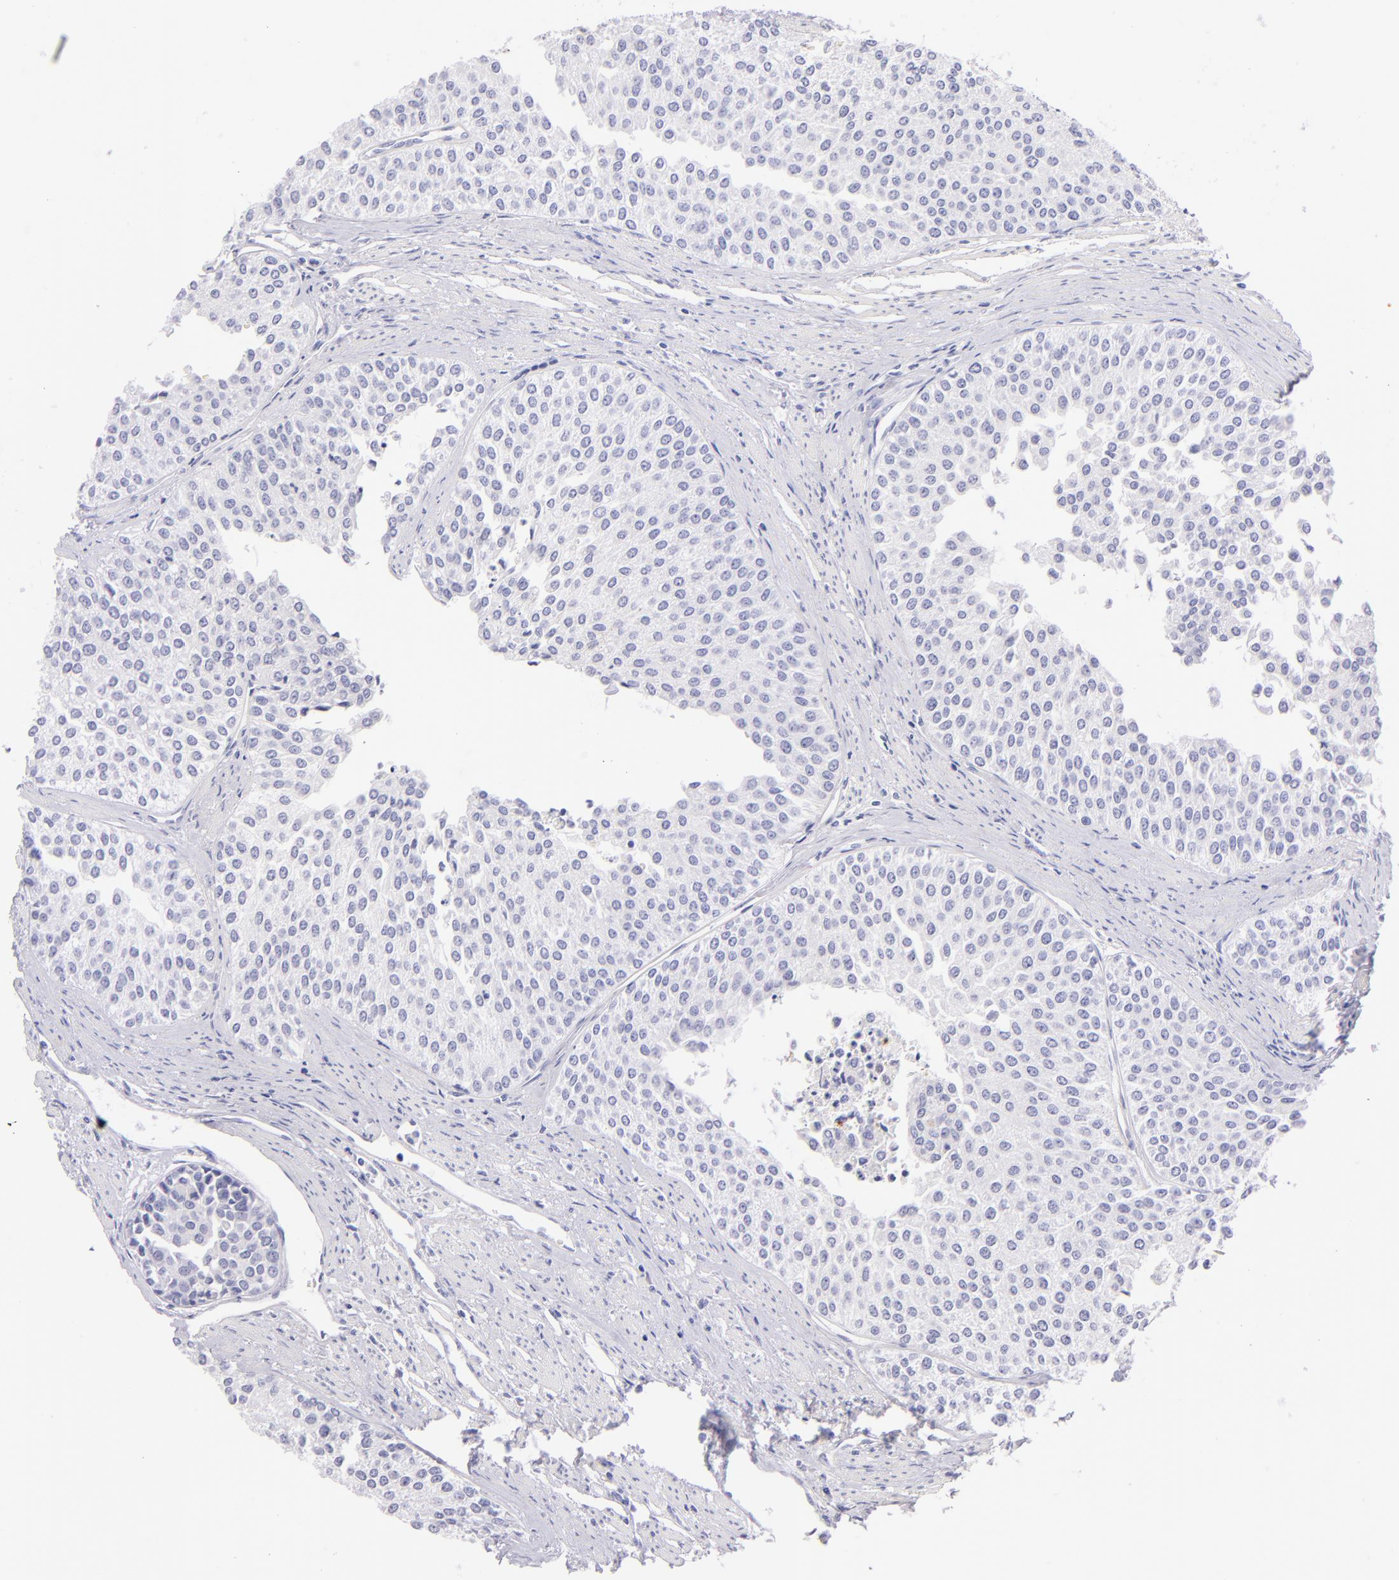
{"staining": {"intensity": "negative", "quantity": "none", "location": "none"}, "tissue": "urothelial cancer", "cell_type": "Tumor cells", "image_type": "cancer", "snomed": [{"axis": "morphology", "description": "Urothelial carcinoma, Low grade"}, {"axis": "topography", "description": "Urinary bladder"}], "caption": "Tumor cells show no significant positivity in urothelial cancer.", "gene": "SDC1", "patient": {"sex": "female", "age": 73}}